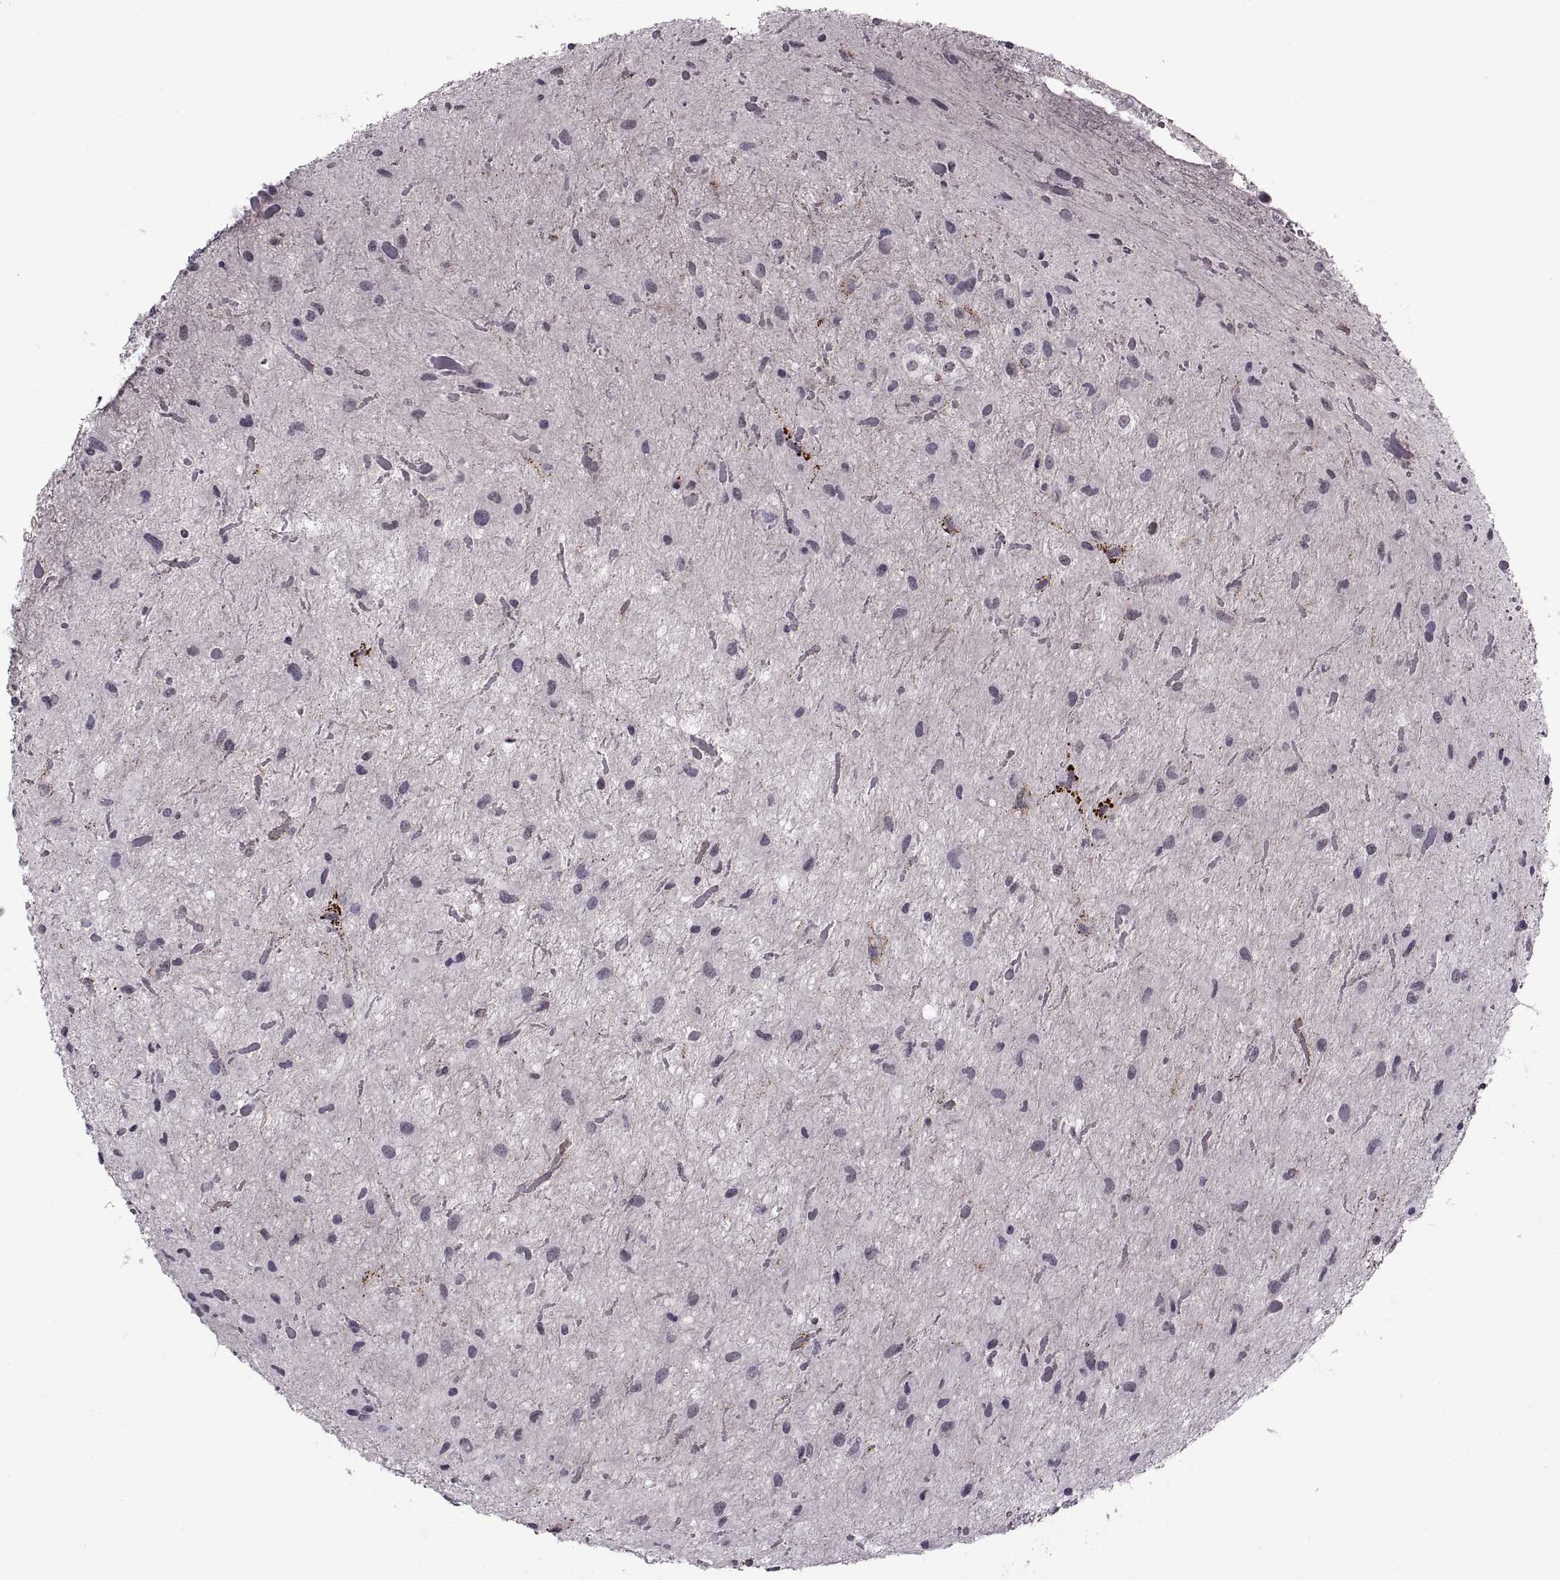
{"staining": {"intensity": "negative", "quantity": "none", "location": "none"}, "tissue": "glioma", "cell_type": "Tumor cells", "image_type": "cancer", "snomed": [{"axis": "morphology", "description": "Glioma, malignant, Low grade"}, {"axis": "topography", "description": "Cerebellum"}], "caption": "Immunohistochemistry (IHC) of glioma displays no expression in tumor cells. Nuclei are stained in blue.", "gene": "OTP", "patient": {"sex": "female", "age": 14}}